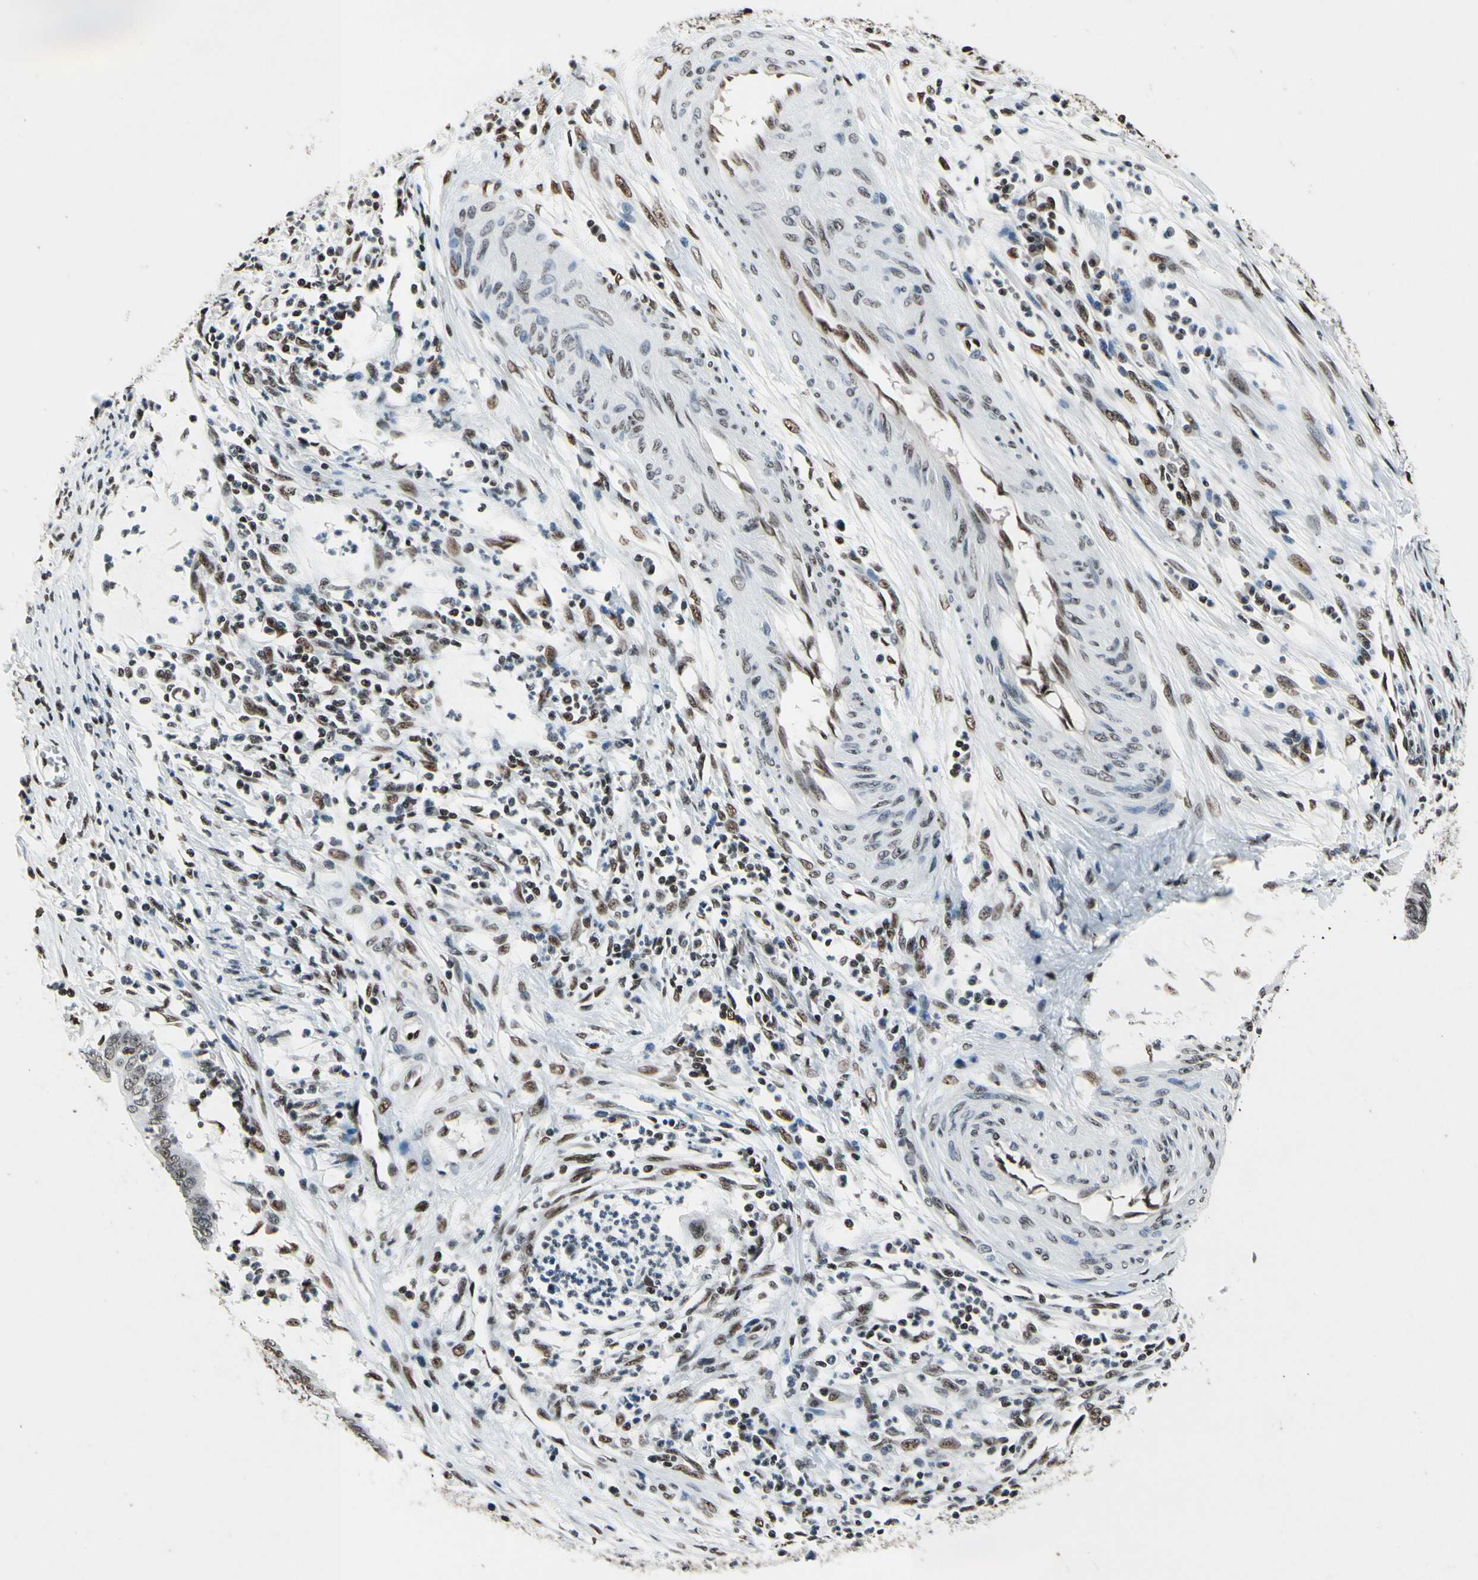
{"staining": {"intensity": "weak", "quantity": "25%-75%", "location": "nuclear"}, "tissue": "cervical cancer", "cell_type": "Tumor cells", "image_type": "cancer", "snomed": [{"axis": "morphology", "description": "Adenocarcinoma, NOS"}, {"axis": "topography", "description": "Cervix"}], "caption": "Weak nuclear expression for a protein is appreciated in approximately 25%-75% of tumor cells of cervical cancer using IHC.", "gene": "RECQL", "patient": {"sex": "female", "age": 36}}